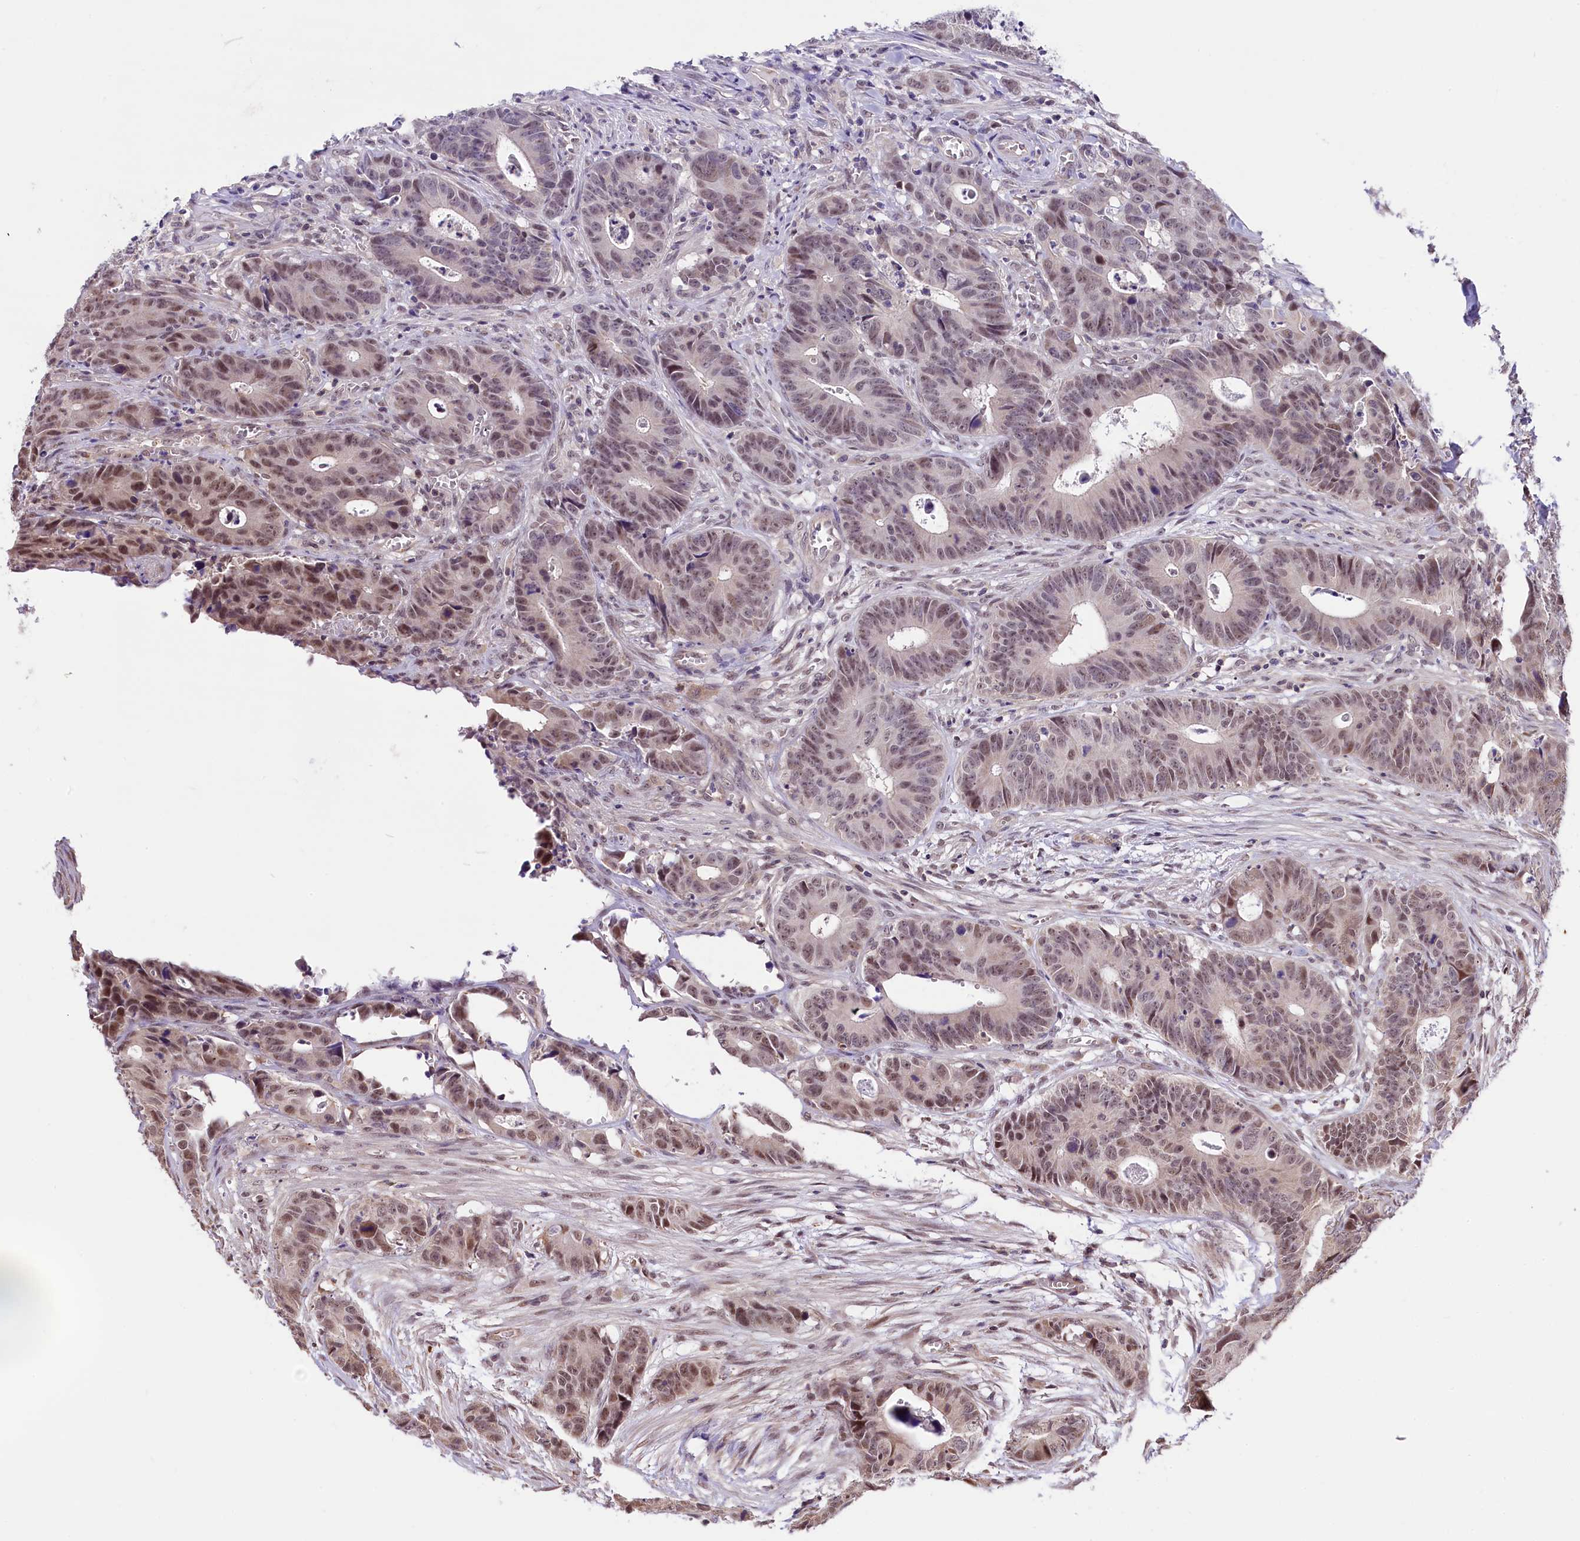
{"staining": {"intensity": "weak", "quantity": "25%-75%", "location": "nuclear"}, "tissue": "colorectal cancer", "cell_type": "Tumor cells", "image_type": "cancer", "snomed": [{"axis": "morphology", "description": "Adenocarcinoma, NOS"}, {"axis": "topography", "description": "Colon"}], "caption": "IHC (DAB (3,3'-diaminobenzidine)) staining of human adenocarcinoma (colorectal) demonstrates weak nuclear protein staining in approximately 25%-75% of tumor cells.", "gene": "MRPL54", "patient": {"sex": "female", "age": 57}}